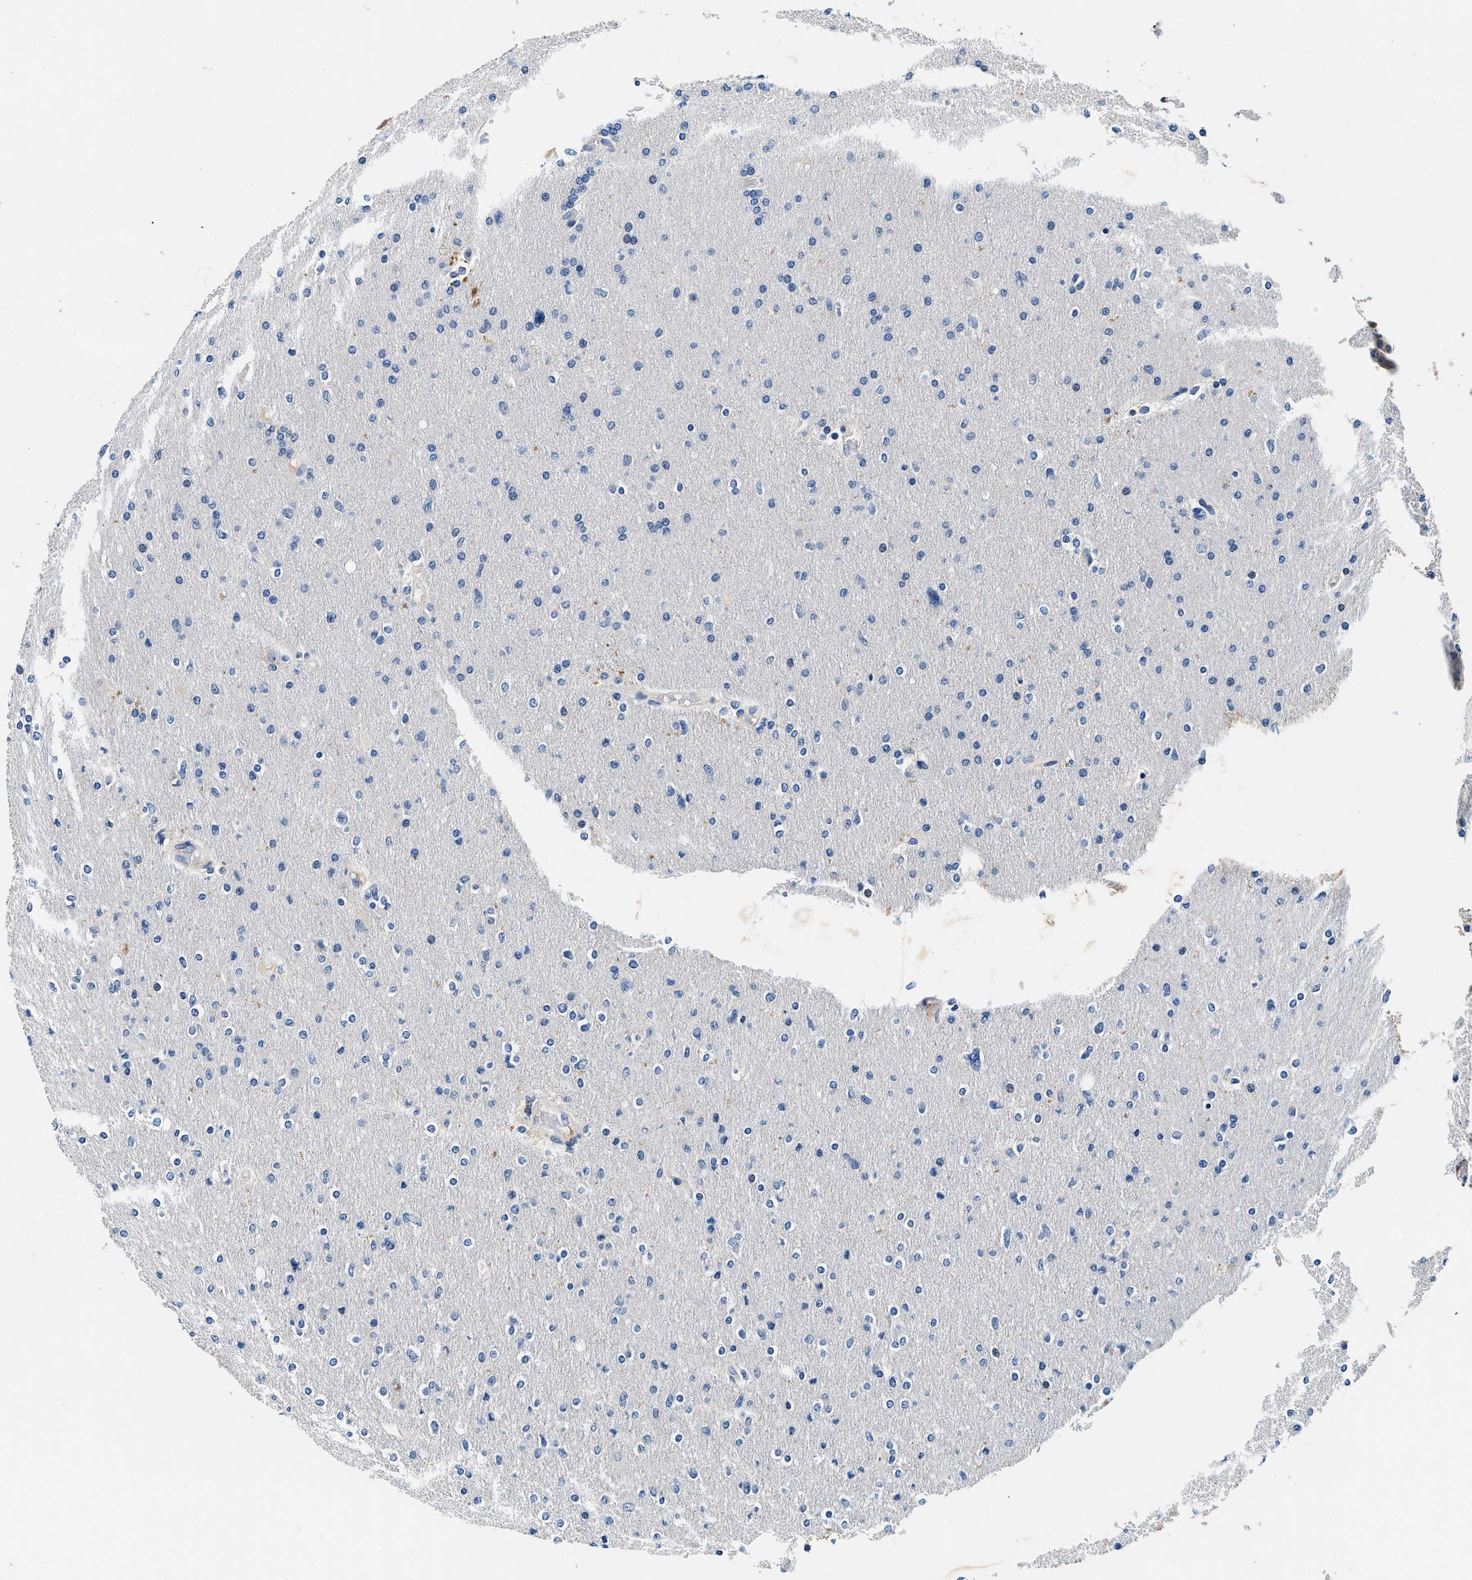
{"staining": {"intensity": "negative", "quantity": "none", "location": "none"}, "tissue": "glioma", "cell_type": "Tumor cells", "image_type": "cancer", "snomed": [{"axis": "morphology", "description": "Glioma, malignant, High grade"}, {"axis": "topography", "description": "Cerebral cortex"}], "caption": "Image shows no protein staining in tumor cells of glioma tissue. (DAB immunohistochemistry (IHC) visualized using brightfield microscopy, high magnification).", "gene": "ZFAND3", "patient": {"sex": "female", "age": 36}}